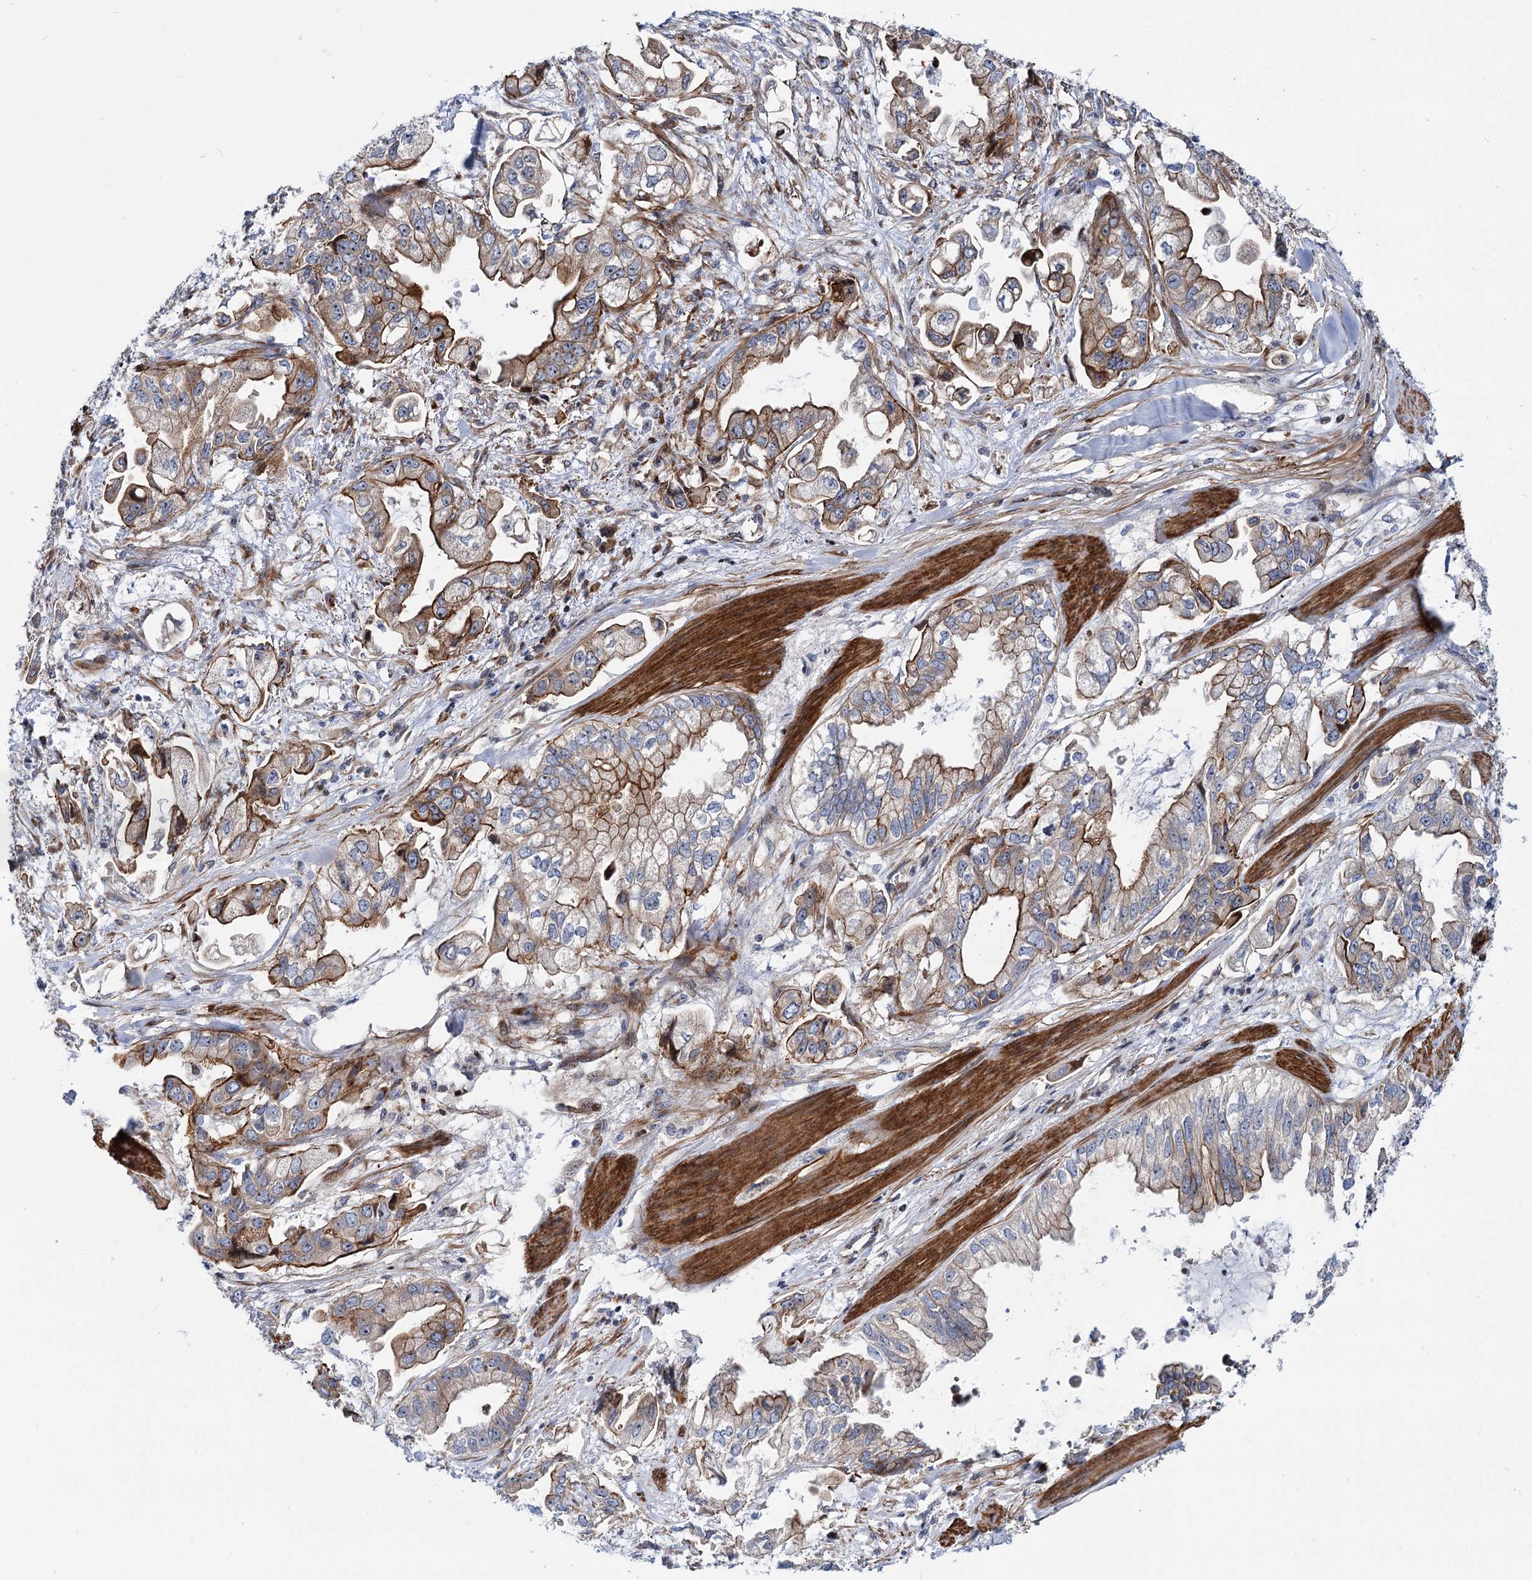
{"staining": {"intensity": "moderate", "quantity": "25%-75%", "location": "cytoplasmic/membranous"}, "tissue": "stomach cancer", "cell_type": "Tumor cells", "image_type": "cancer", "snomed": [{"axis": "morphology", "description": "Adenocarcinoma, NOS"}, {"axis": "topography", "description": "Stomach"}], "caption": "There is medium levels of moderate cytoplasmic/membranous staining in tumor cells of stomach cancer, as demonstrated by immunohistochemical staining (brown color).", "gene": "THAP9", "patient": {"sex": "male", "age": 62}}